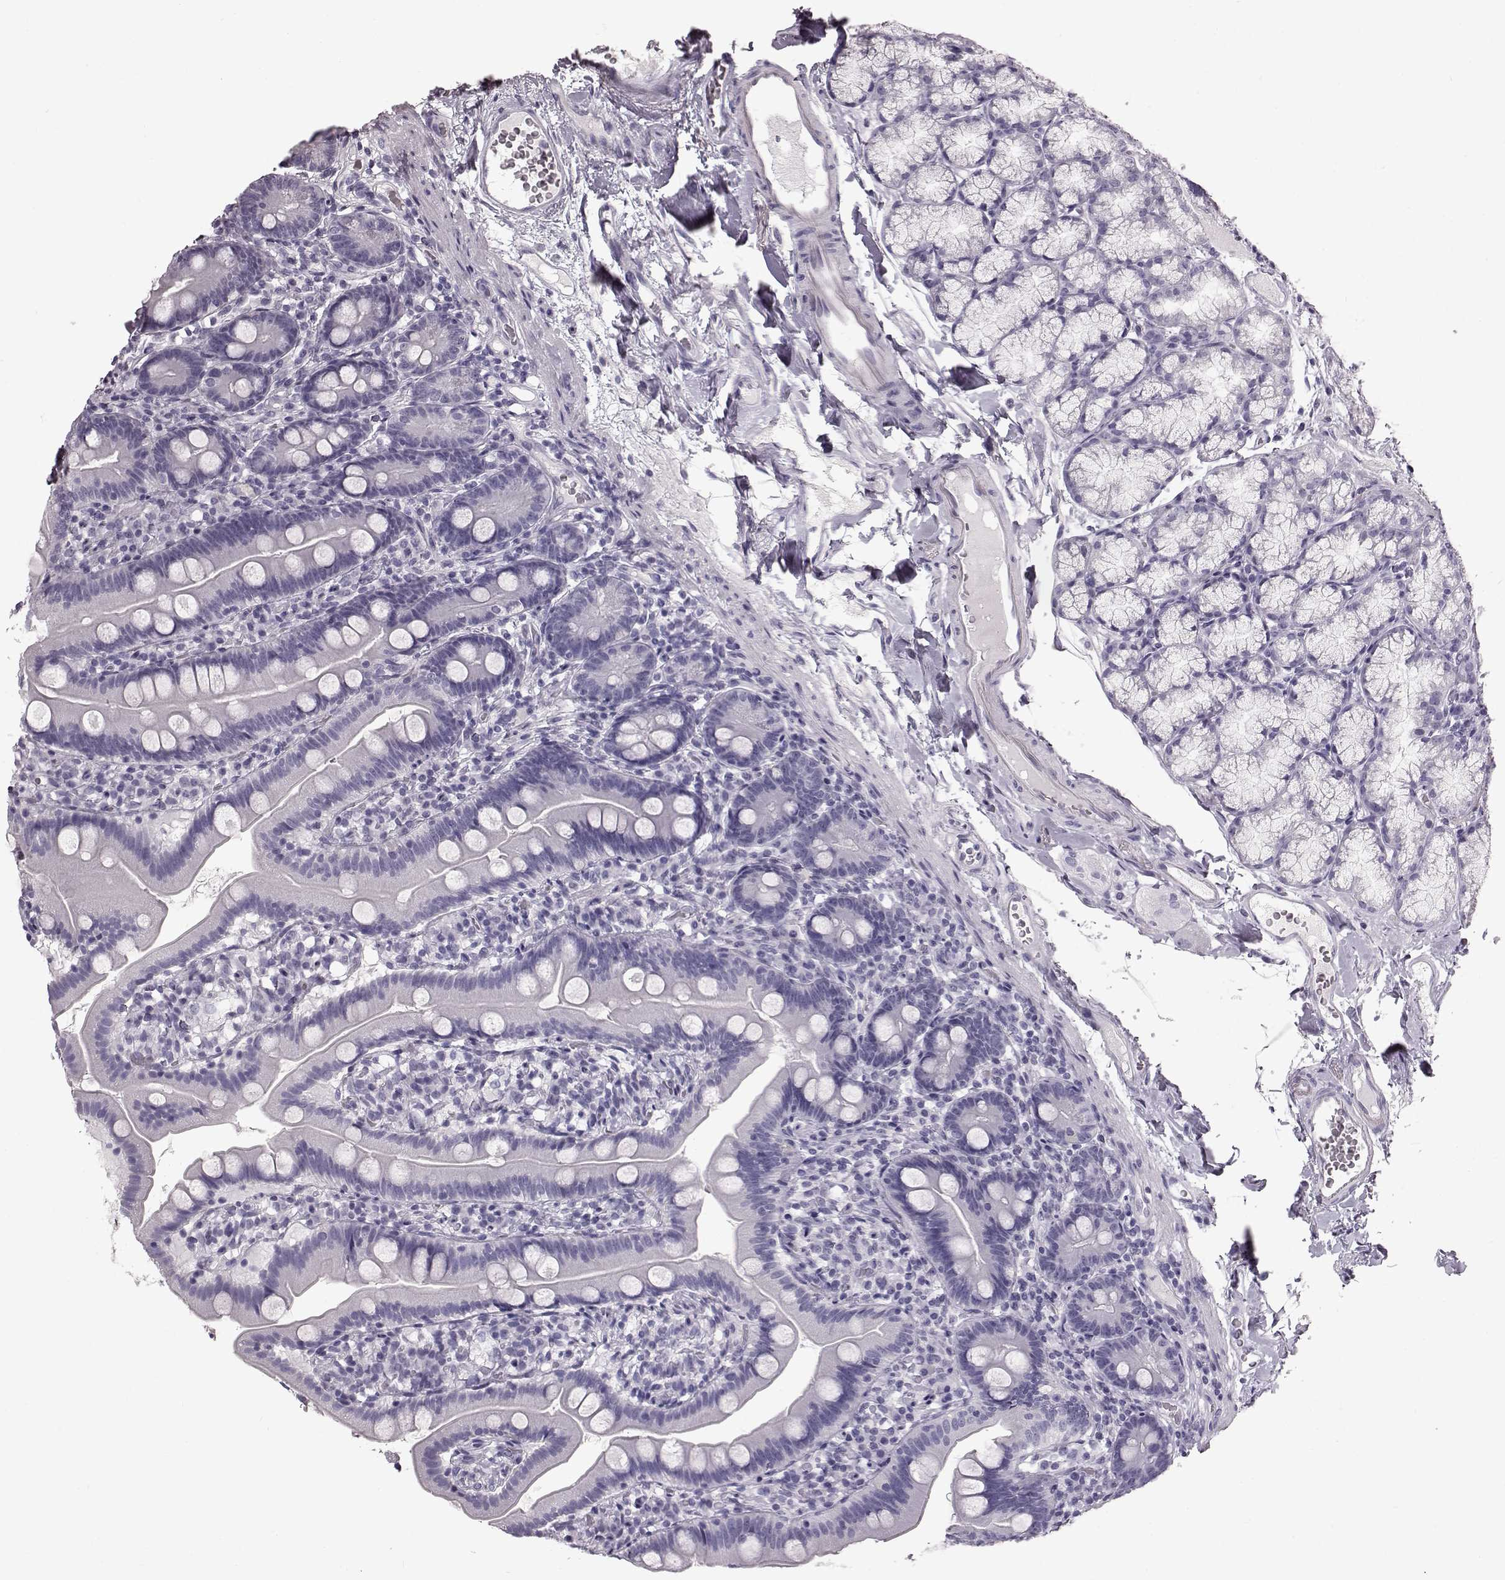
{"staining": {"intensity": "negative", "quantity": "none", "location": "none"}, "tissue": "duodenum", "cell_type": "Glandular cells", "image_type": "normal", "snomed": [{"axis": "morphology", "description": "Normal tissue, NOS"}, {"axis": "topography", "description": "Duodenum"}], "caption": "IHC micrograph of unremarkable duodenum: human duodenum stained with DAB reveals no significant protein expression in glandular cells.", "gene": "TCHHL1", "patient": {"sex": "female", "age": 67}}